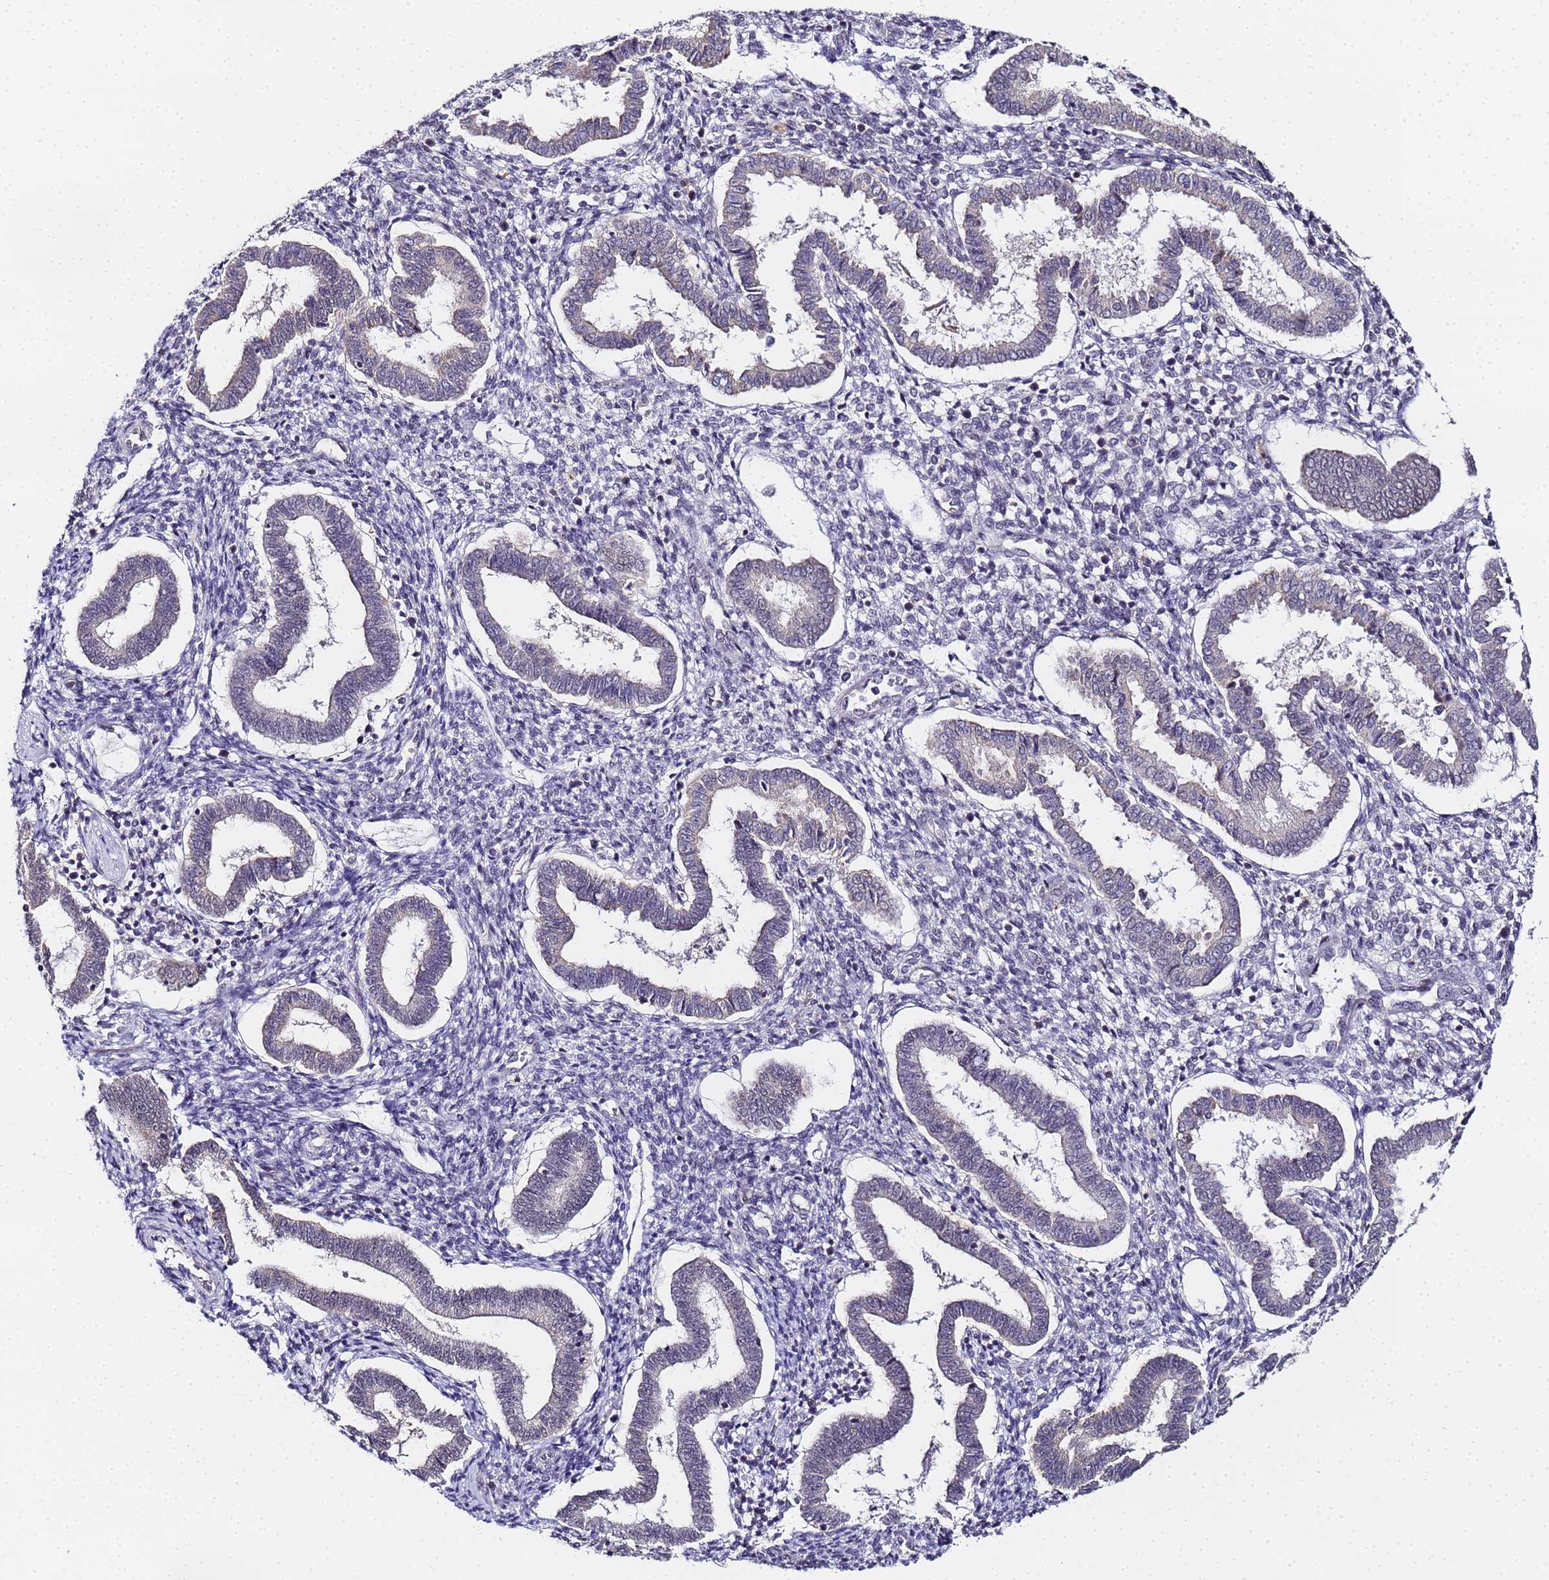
{"staining": {"intensity": "negative", "quantity": "none", "location": "none"}, "tissue": "endometrium", "cell_type": "Cells in endometrial stroma", "image_type": "normal", "snomed": [{"axis": "morphology", "description": "Normal tissue, NOS"}, {"axis": "topography", "description": "Endometrium"}], "caption": "Protein analysis of unremarkable endometrium displays no significant positivity in cells in endometrial stroma.", "gene": "LSM3", "patient": {"sex": "female", "age": 24}}